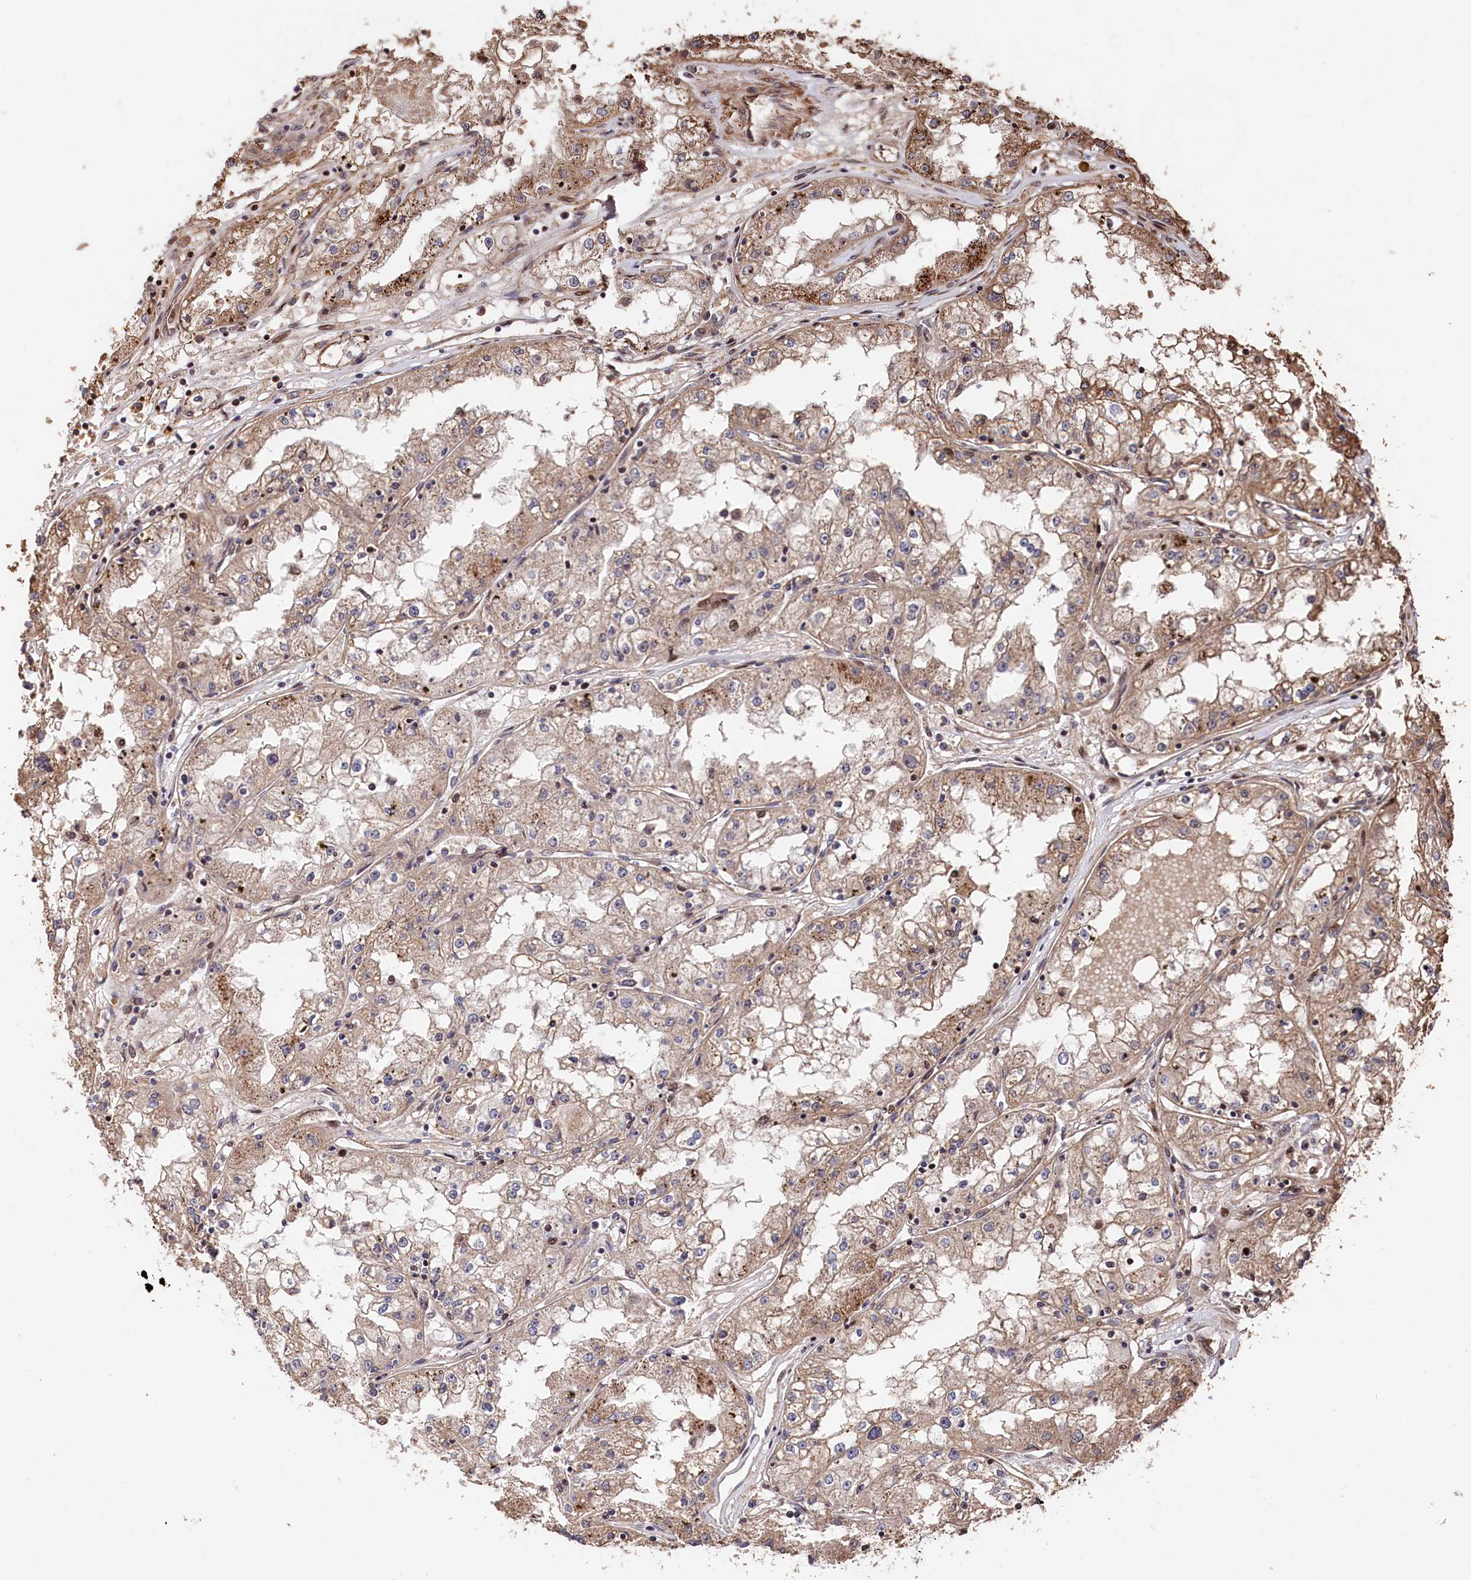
{"staining": {"intensity": "moderate", "quantity": "25%-75%", "location": "cytoplasmic/membranous"}, "tissue": "renal cancer", "cell_type": "Tumor cells", "image_type": "cancer", "snomed": [{"axis": "morphology", "description": "Adenocarcinoma, NOS"}, {"axis": "topography", "description": "Kidney"}], "caption": "DAB (3,3'-diaminobenzidine) immunohistochemical staining of human renal cancer (adenocarcinoma) exhibits moderate cytoplasmic/membranous protein positivity in approximately 25%-75% of tumor cells.", "gene": "TNKS1BP1", "patient": {"sex": "male", "age": 56}}